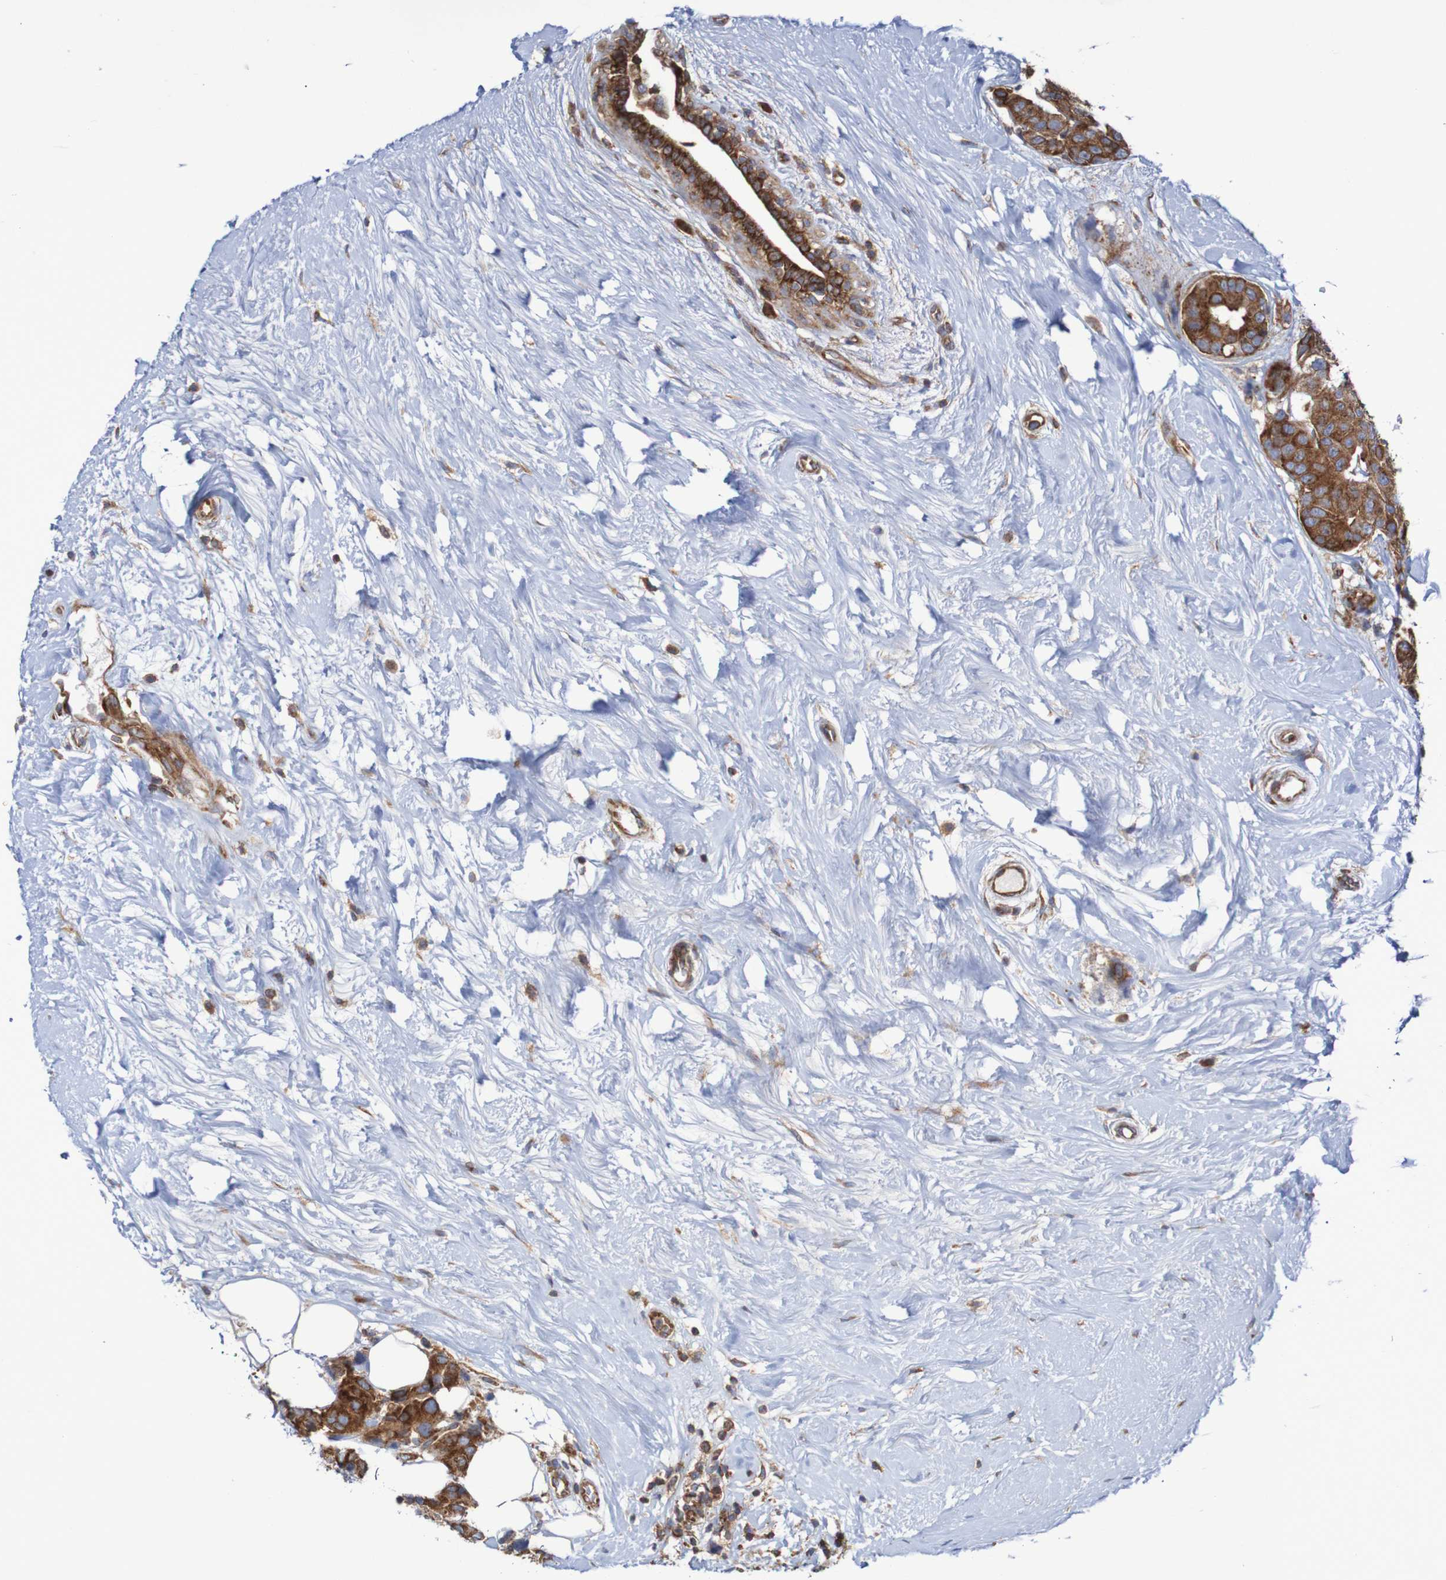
{"staining": {"intensity": "moderate", "quantity": ">75%", "location": "cytoplasmic/membranous"}, "tissue": "breast cancer", "cell_type": "Tumor cells", "image_type": "cancer", "snomed": [{"axis": "morphology", "description": "Normal tissue, NOS"}, {"axis": "morphology", "description": "Duct carcinoma"}, {"axis": "topography", "description": "Breast"}], "caption": "Tumor cells demonstrate moderate cytoplasmic/membranous staining in about >75% of cells in breast cancer. (IHC, brightfield microscopy, high magnification).", "gene": "FXR2", "patient": {"sex": "female", "age": 39}}